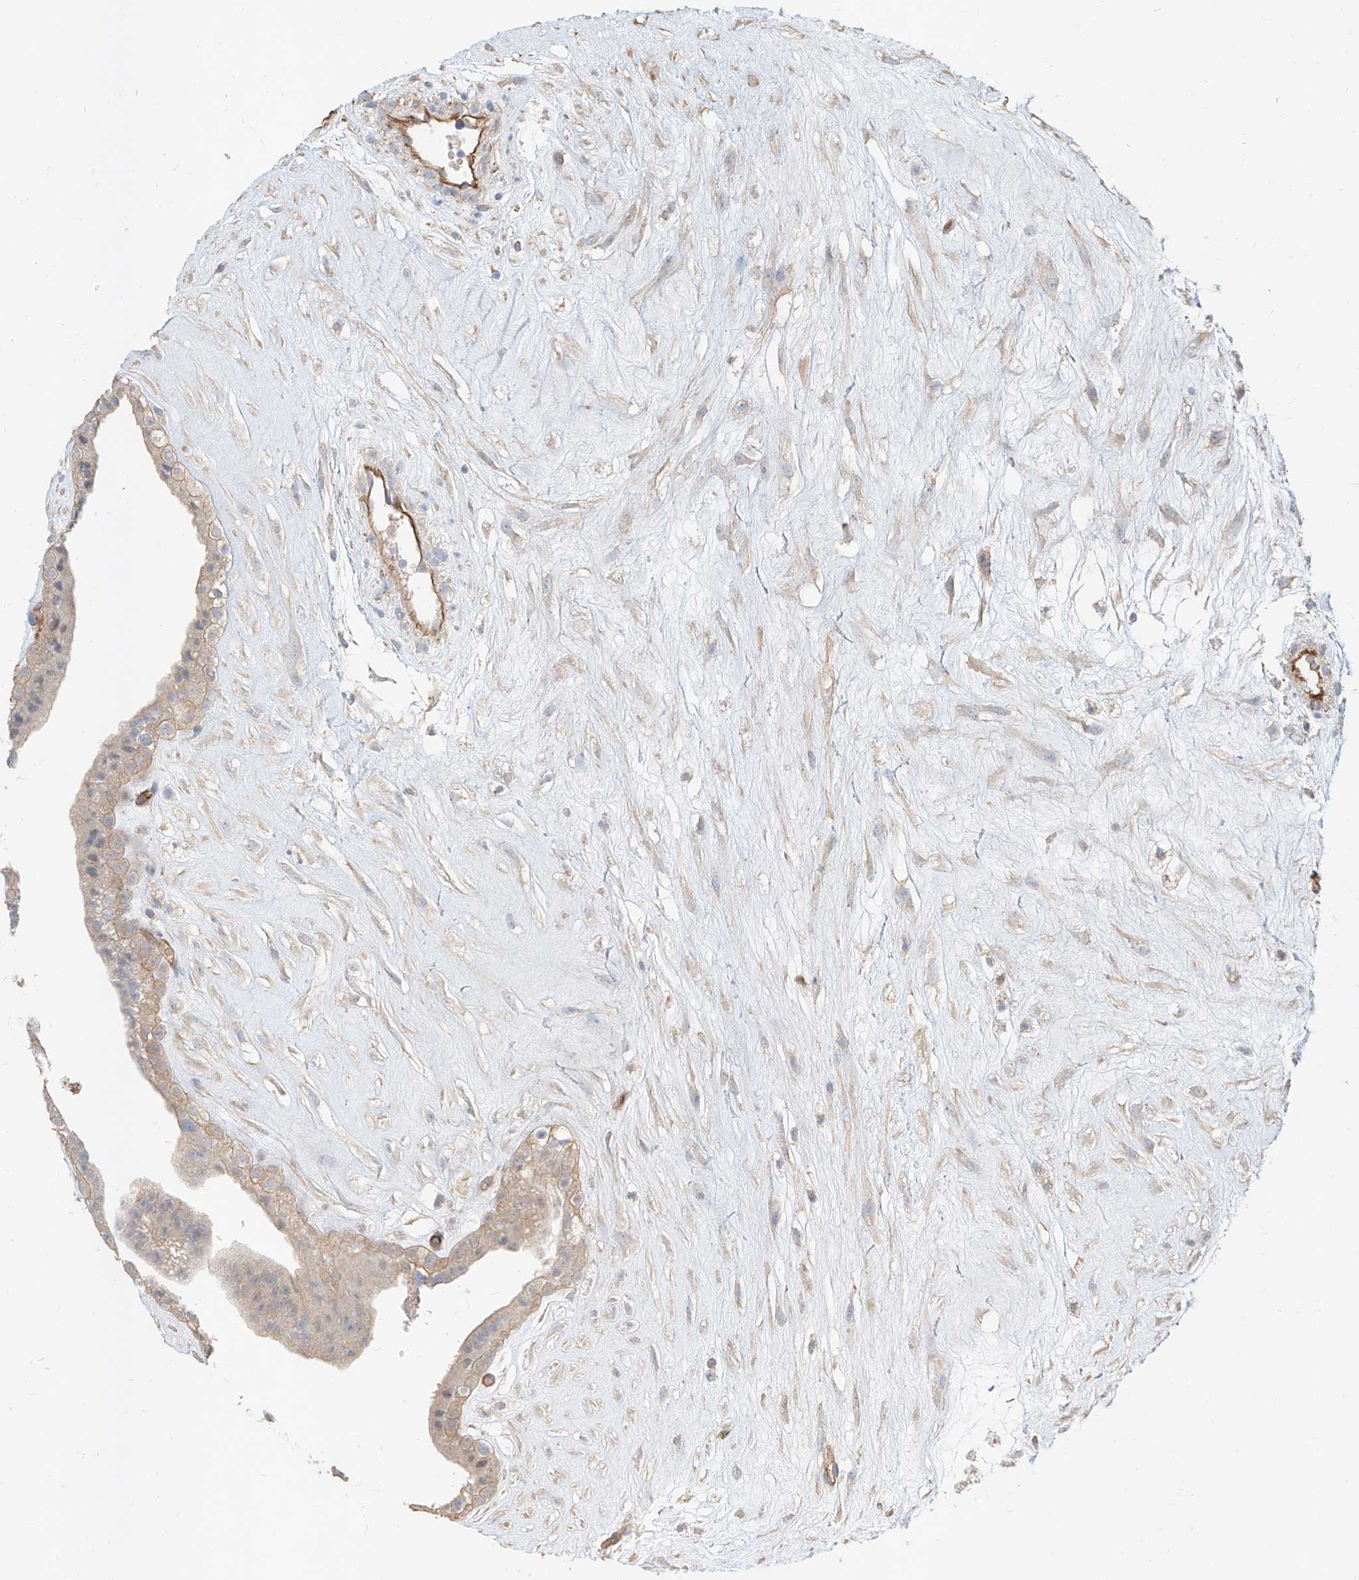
{"staining": {"intensity": "weak", "quantity": "25%-75%", "location": "cytoplasmic/membranous"}, "tissue": "placenta", "cell_type": "Decidual cells", "image_type": "normal", "snomed": [{"axis": "morphology", "description": "Normal tissue, NOS"}, {"axis": "topography", "description": "Placenta"}], "caption": "Protein staining by immunohistochemistry shows weak cytoplasmic/membranous positivity in about 25%-75% of decidual cells in benign placenta. (brown staining indicates protein expression, while blue staining denotes nuclei).", "gene": "EPHX4", "patient": {"sex": "female", "age": 18}}